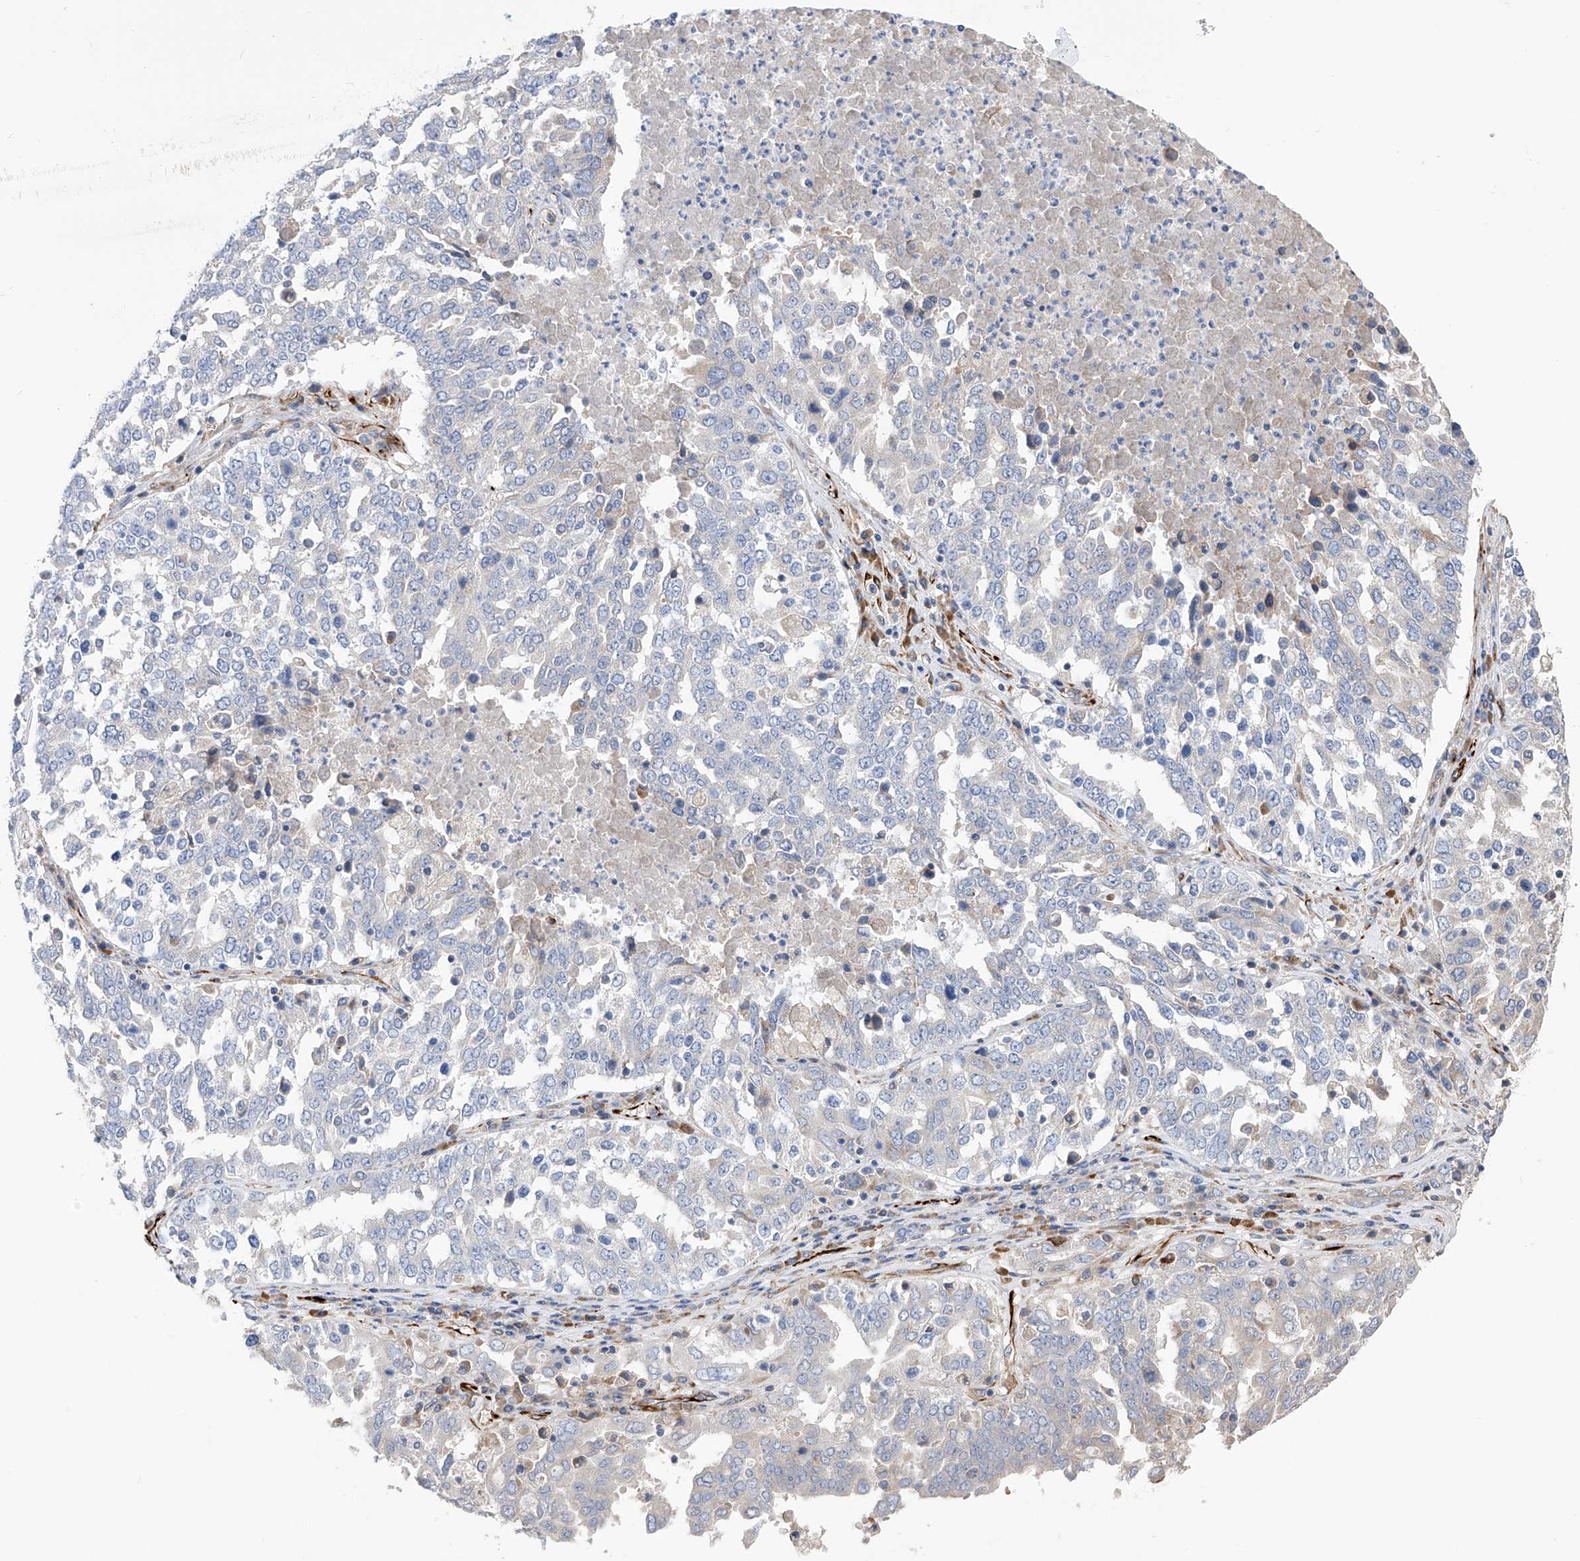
{"staining": {"intensity": "negative", "quantity": "none", "location": "none"}, "tissue": "ovarian cancer", "cell_type": "Tumor cells", "image_type": "cancer", "snomed": [{"axis": "morphology", "description": "Carcinoma, endometroid"}, {"axis": "topography", "description": "Ovary"}], "caption": "Tumor cells are negative for protein expression in human endometroid carcinoma (ovarian).", "gene": "NFATC4", "patient": {"sex": "female", "age": 62}}